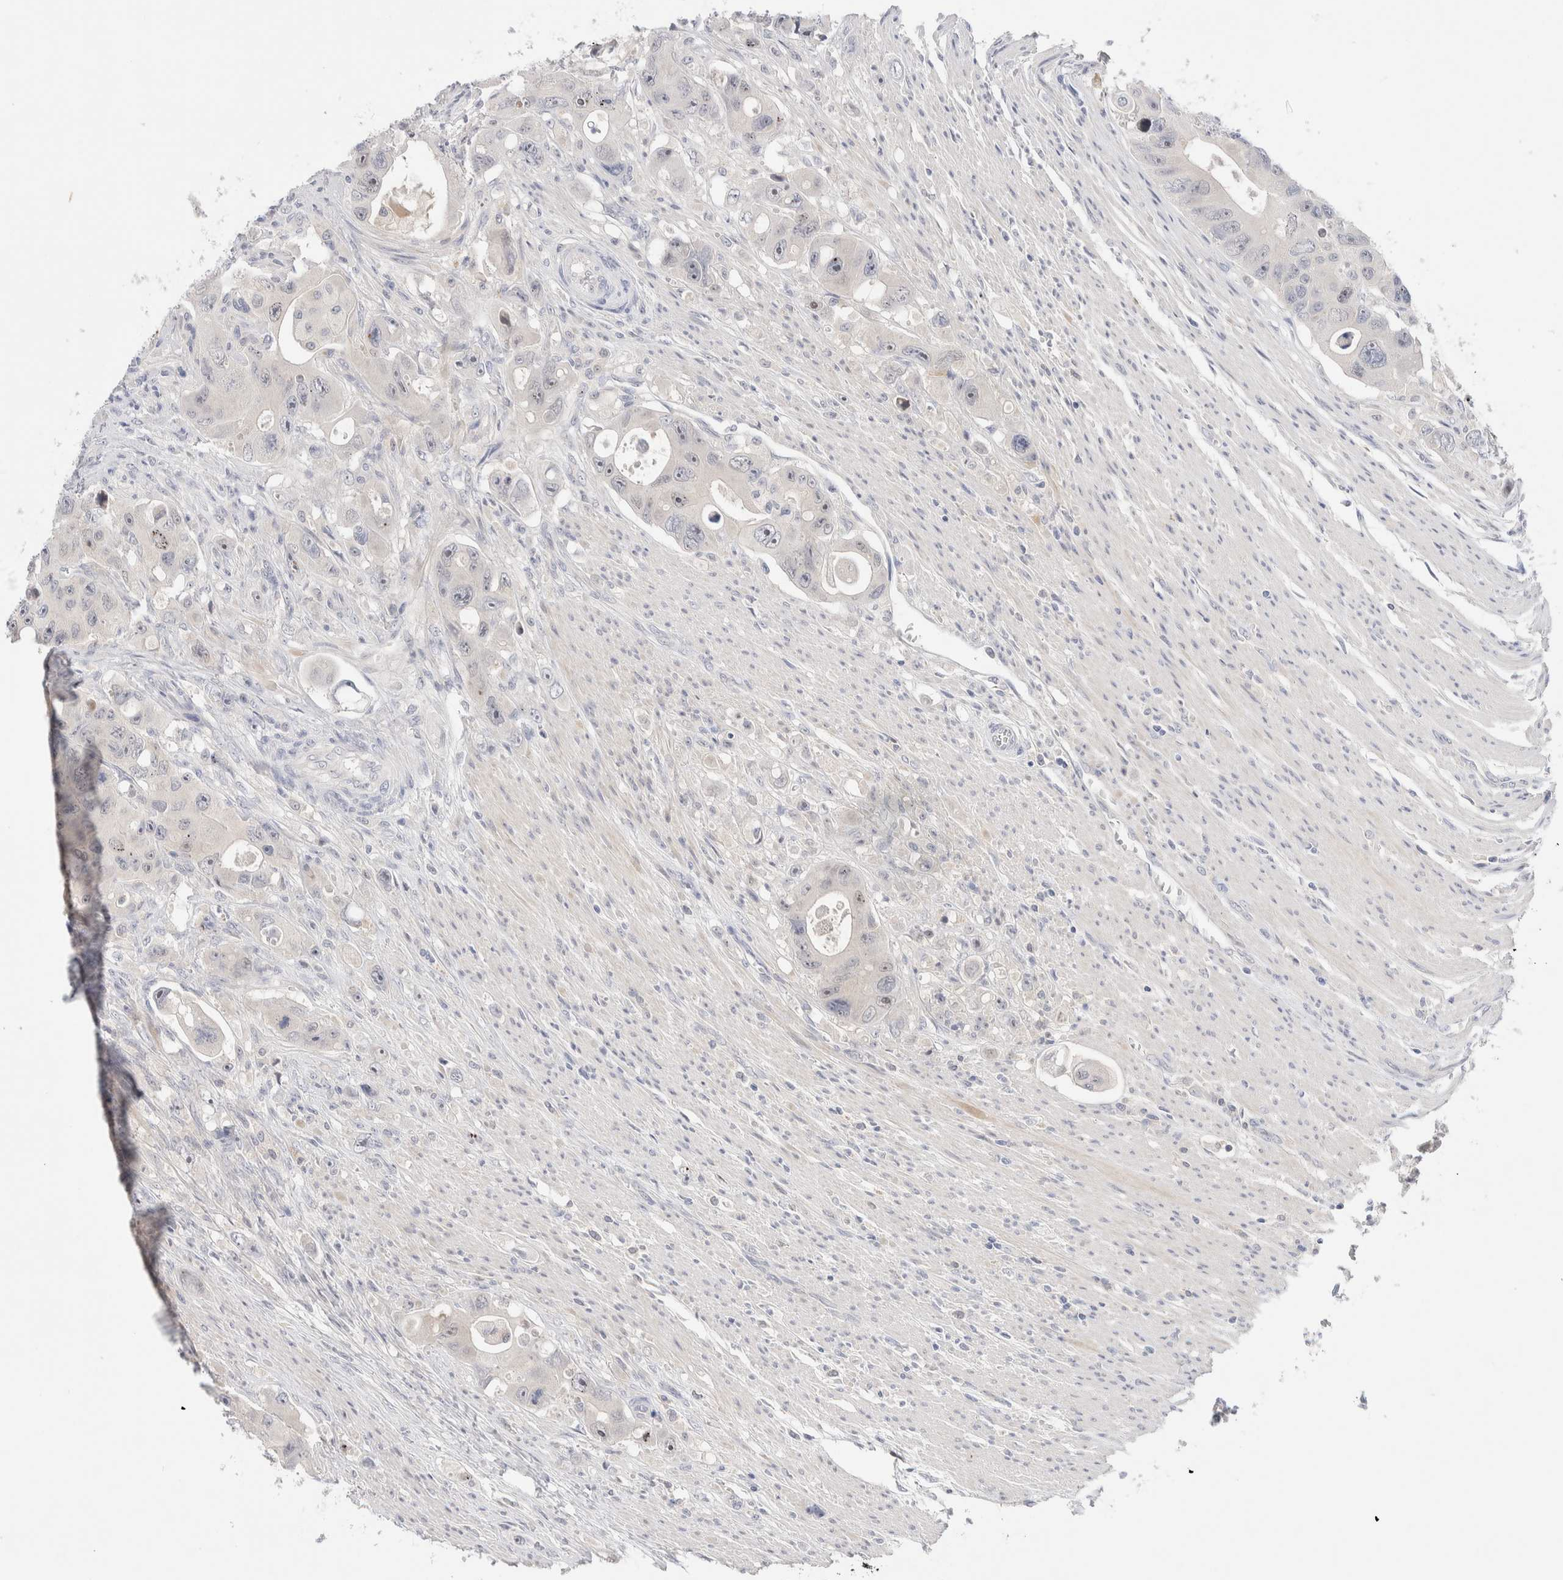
{"staining": {"intensity": "weak", "quantity": "<25%", "location": "nuclear"}, "tissue": "colorectal cancer", "cell_type": "Tumor cells", "image_type": "cancer", "snomed": [{"axis": "morphology", "description": "Adenocarcinoma, NOS"}, {"axis": "topography", "description": "Colon"}], "caption": "A high-resolution photomicrograph shows immunohistochemistry staining of colorectal cancer (adenocarcinoma), which demonstrates no significant expression in tumor cells.", "gene": "DNAJB6", "patient": {"sex": "female", "age": 46}}